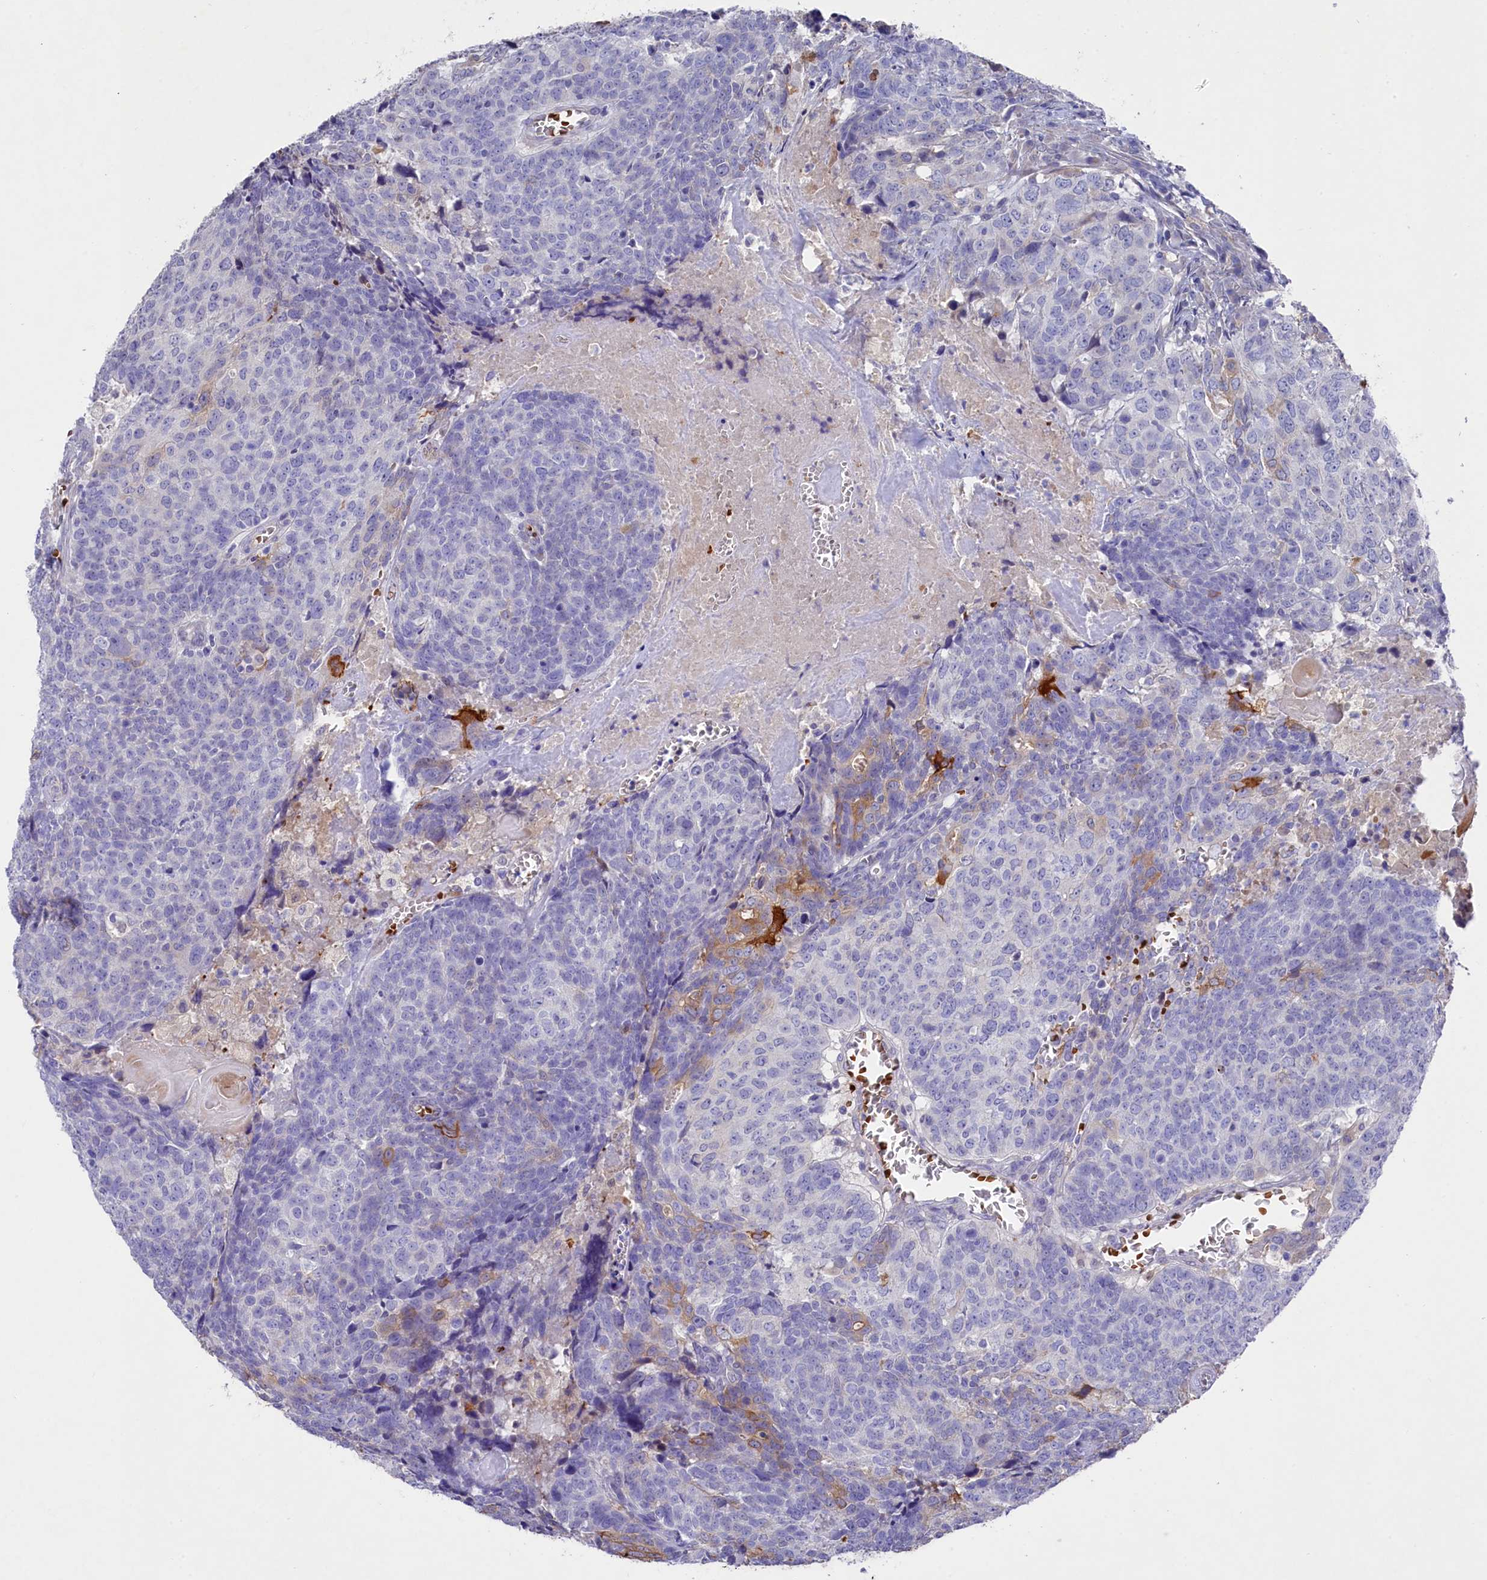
{"staining": {"intensity": "moderate", "quantity": "<25%", "location": "cytoplasmic/membranous"}, "tissue": "head and neck cancer", "cell_type": "Tumor cells", "image_type": "cancer", "snomed": [{"axis": "morphology", "description": "Squamous cell carcinoma, NOS"}, {"axis": "topography", "description": "Head-Neck"}], "caption": "Human head and neck cancer (squamous cell carcinoma) stained with a protein marker reveals moderate staining in tumor cells.", "gene": "LHFPL4", "patient": {"sex": "male", "age": 66}}